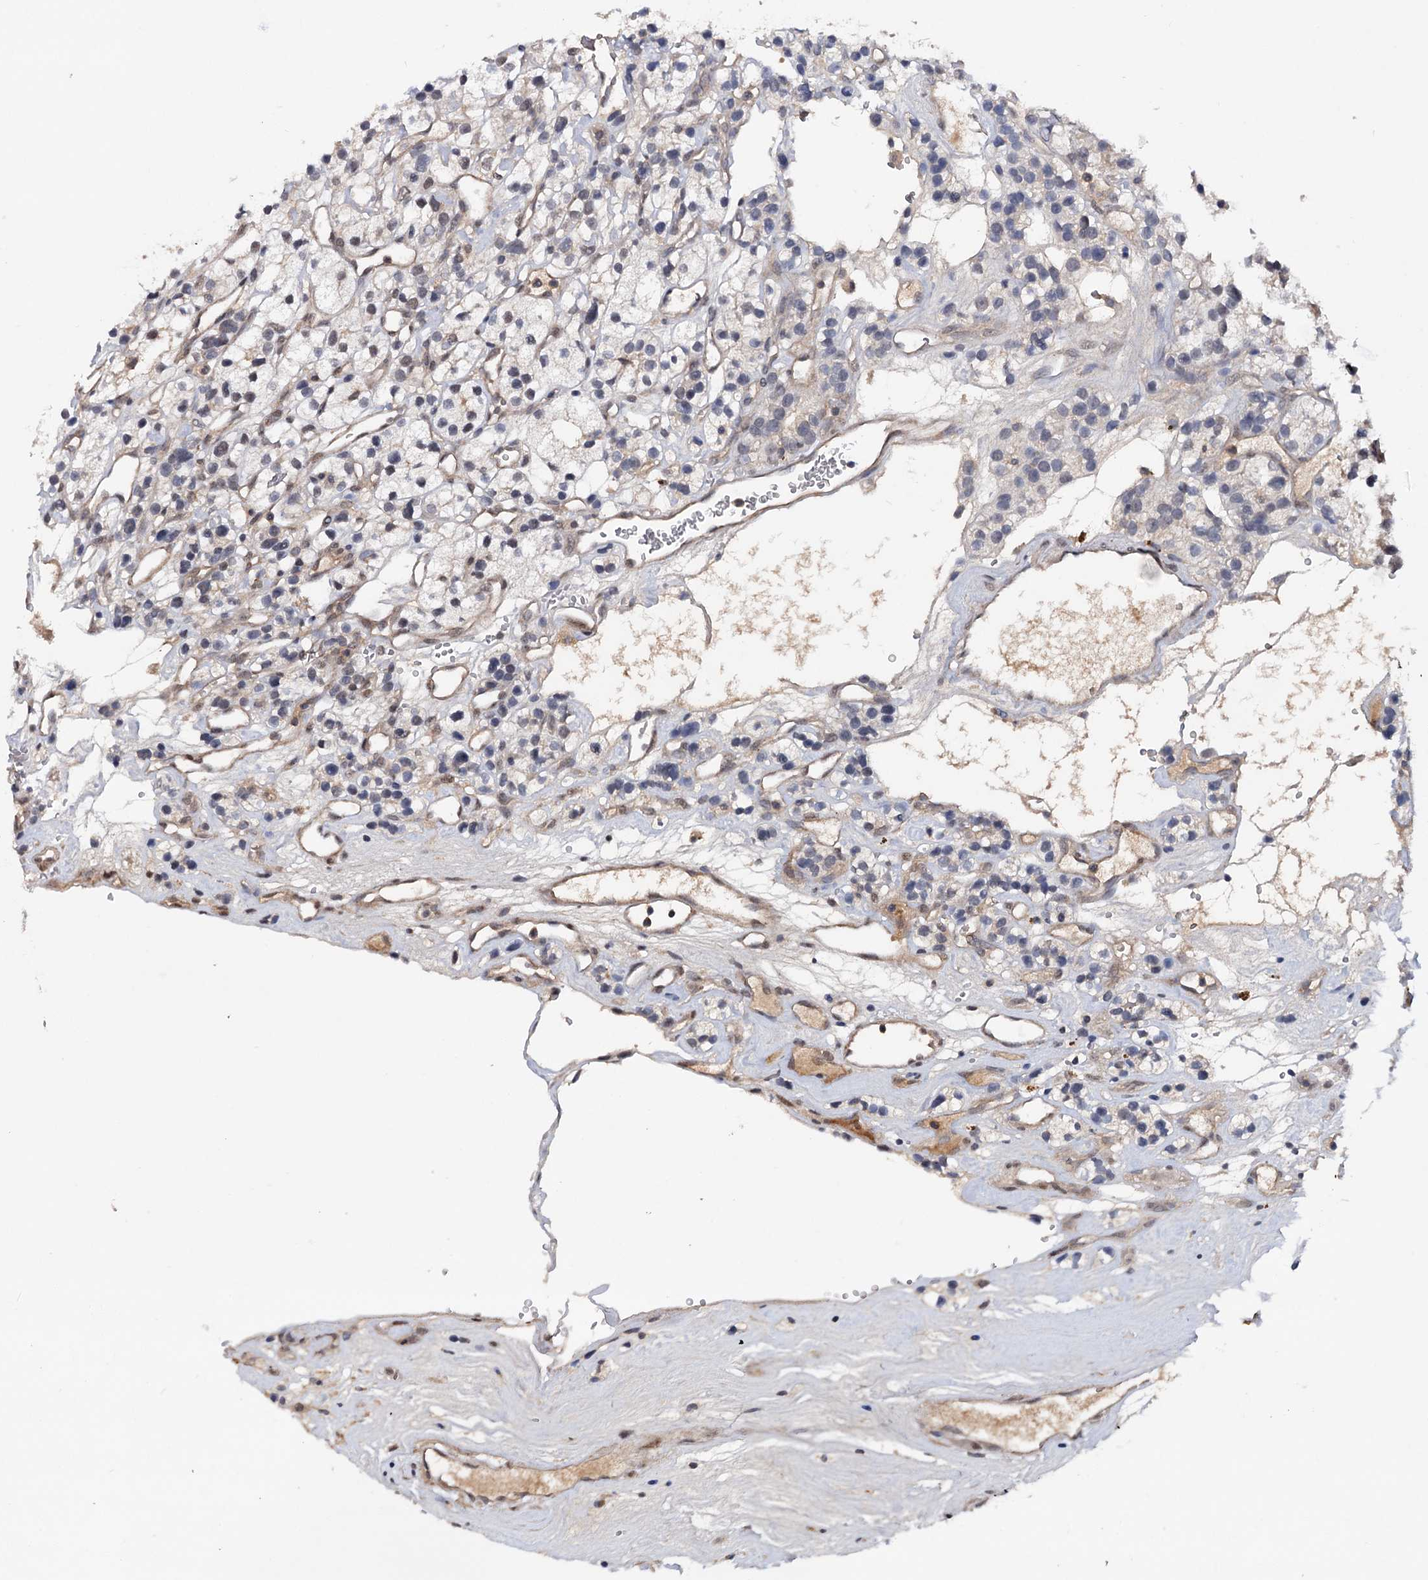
{"staining": {"intensity": "negative", "quantity": "none", "location": "none"}, "tissue": "renal cancer", "cell_type": "Tumor cells", "image_type": "cancer", "snomed": [{"axis": "morphology", "description": "Adenocarcinoma, NOS"}, {"axis": "topography", "description": "Kidney"}], "caption": "Immunohistochemistry of renal cancer (adenocarcinoma) demonstrates no expression in tumor cells.", "gene": "TBC1D12", "patient": {"sex": "female", "age": 57}}